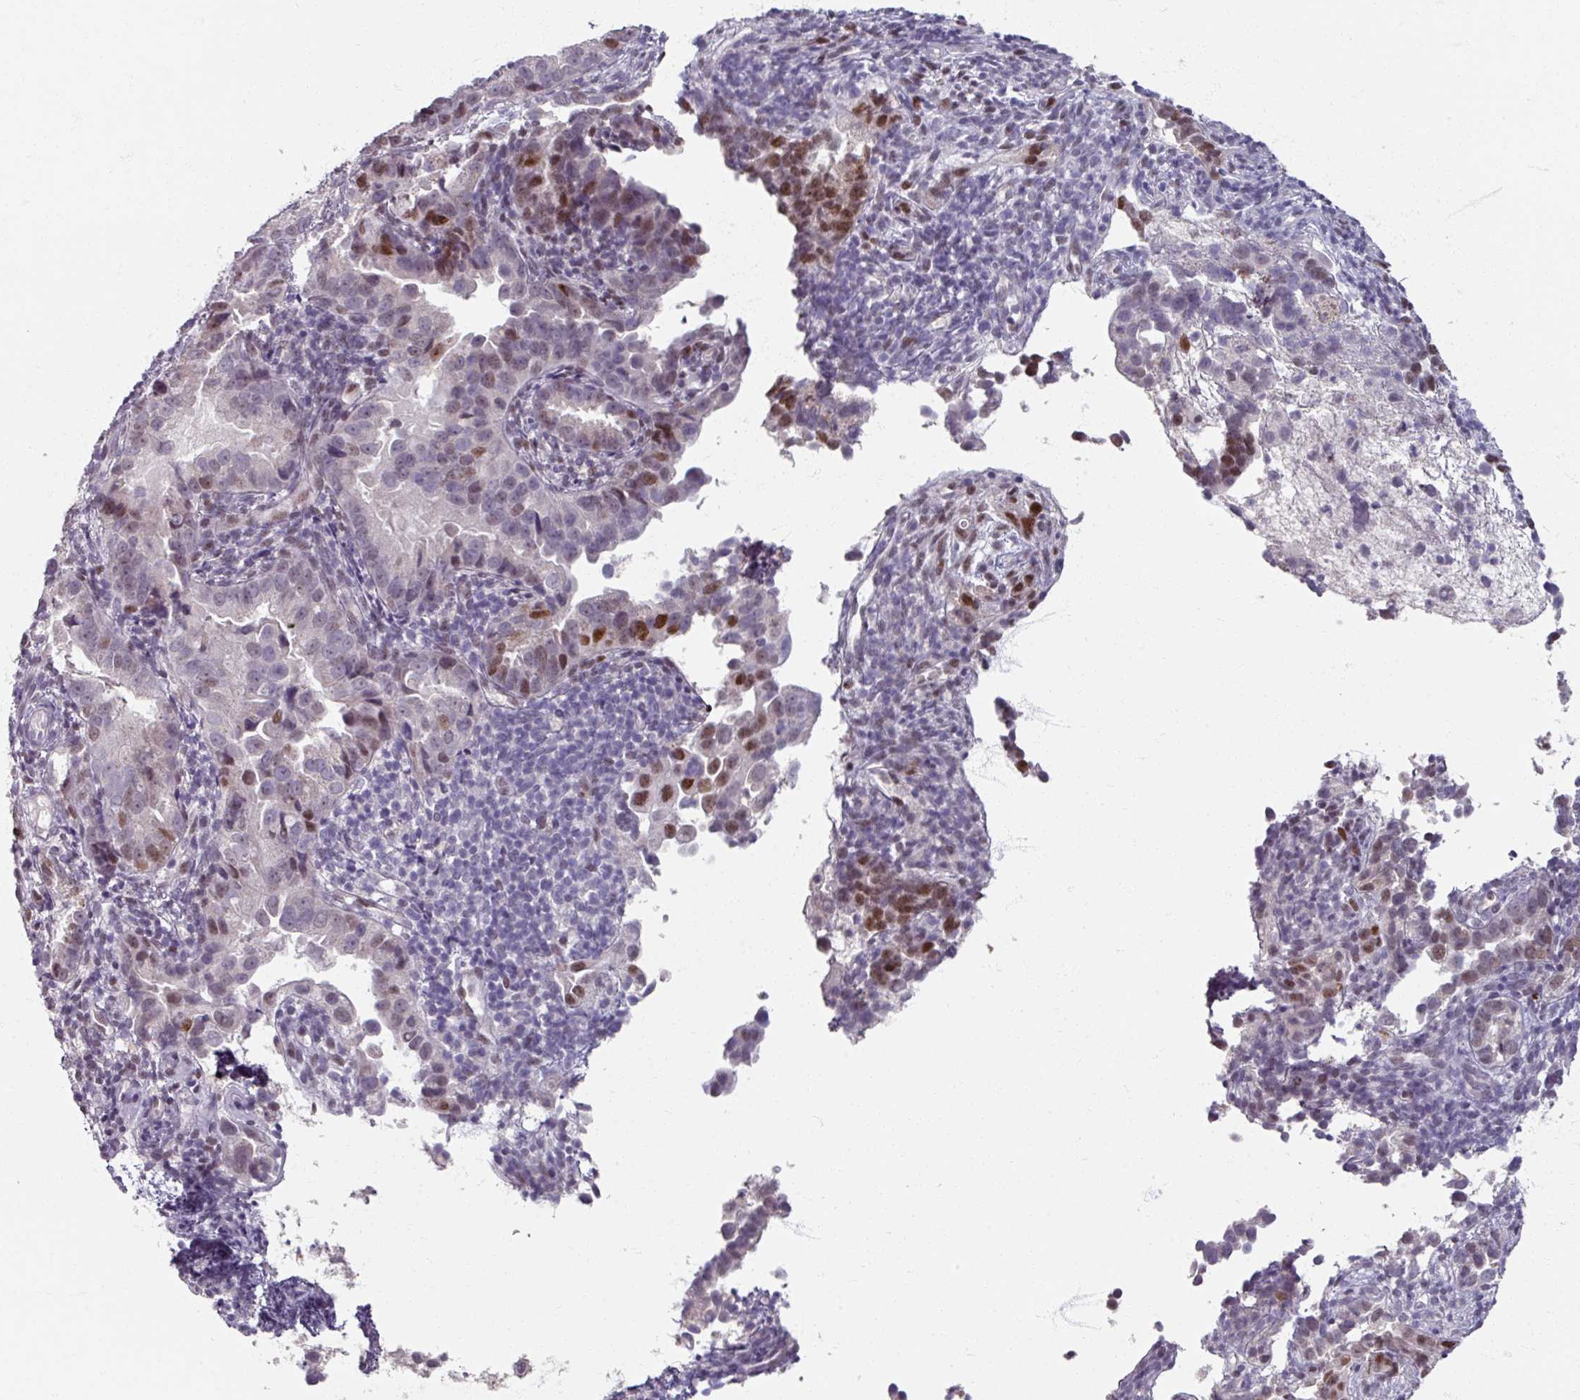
{"staining": {"intensity": "strong", "quantity": "25%-75%", "location": "nuclear"}, "tissue": "endometrial cancer", "cell_type": "Tumor cells", "image_type": "cancer", "snomed": [{"axis": "morphology", "description": "Adenocarcinoma, NOS"}, {"axis": "topography", "description": "Endometrium"}], "caption": "Endometrial adenocarcinoma stained with DAB immunohistochemistry (IHC) reveals high levels of strong nuclear expression in approximately 25%-75% of tumor cells.", "gene": "SOX11", "patient": {"sex": "female", "age": 57}}